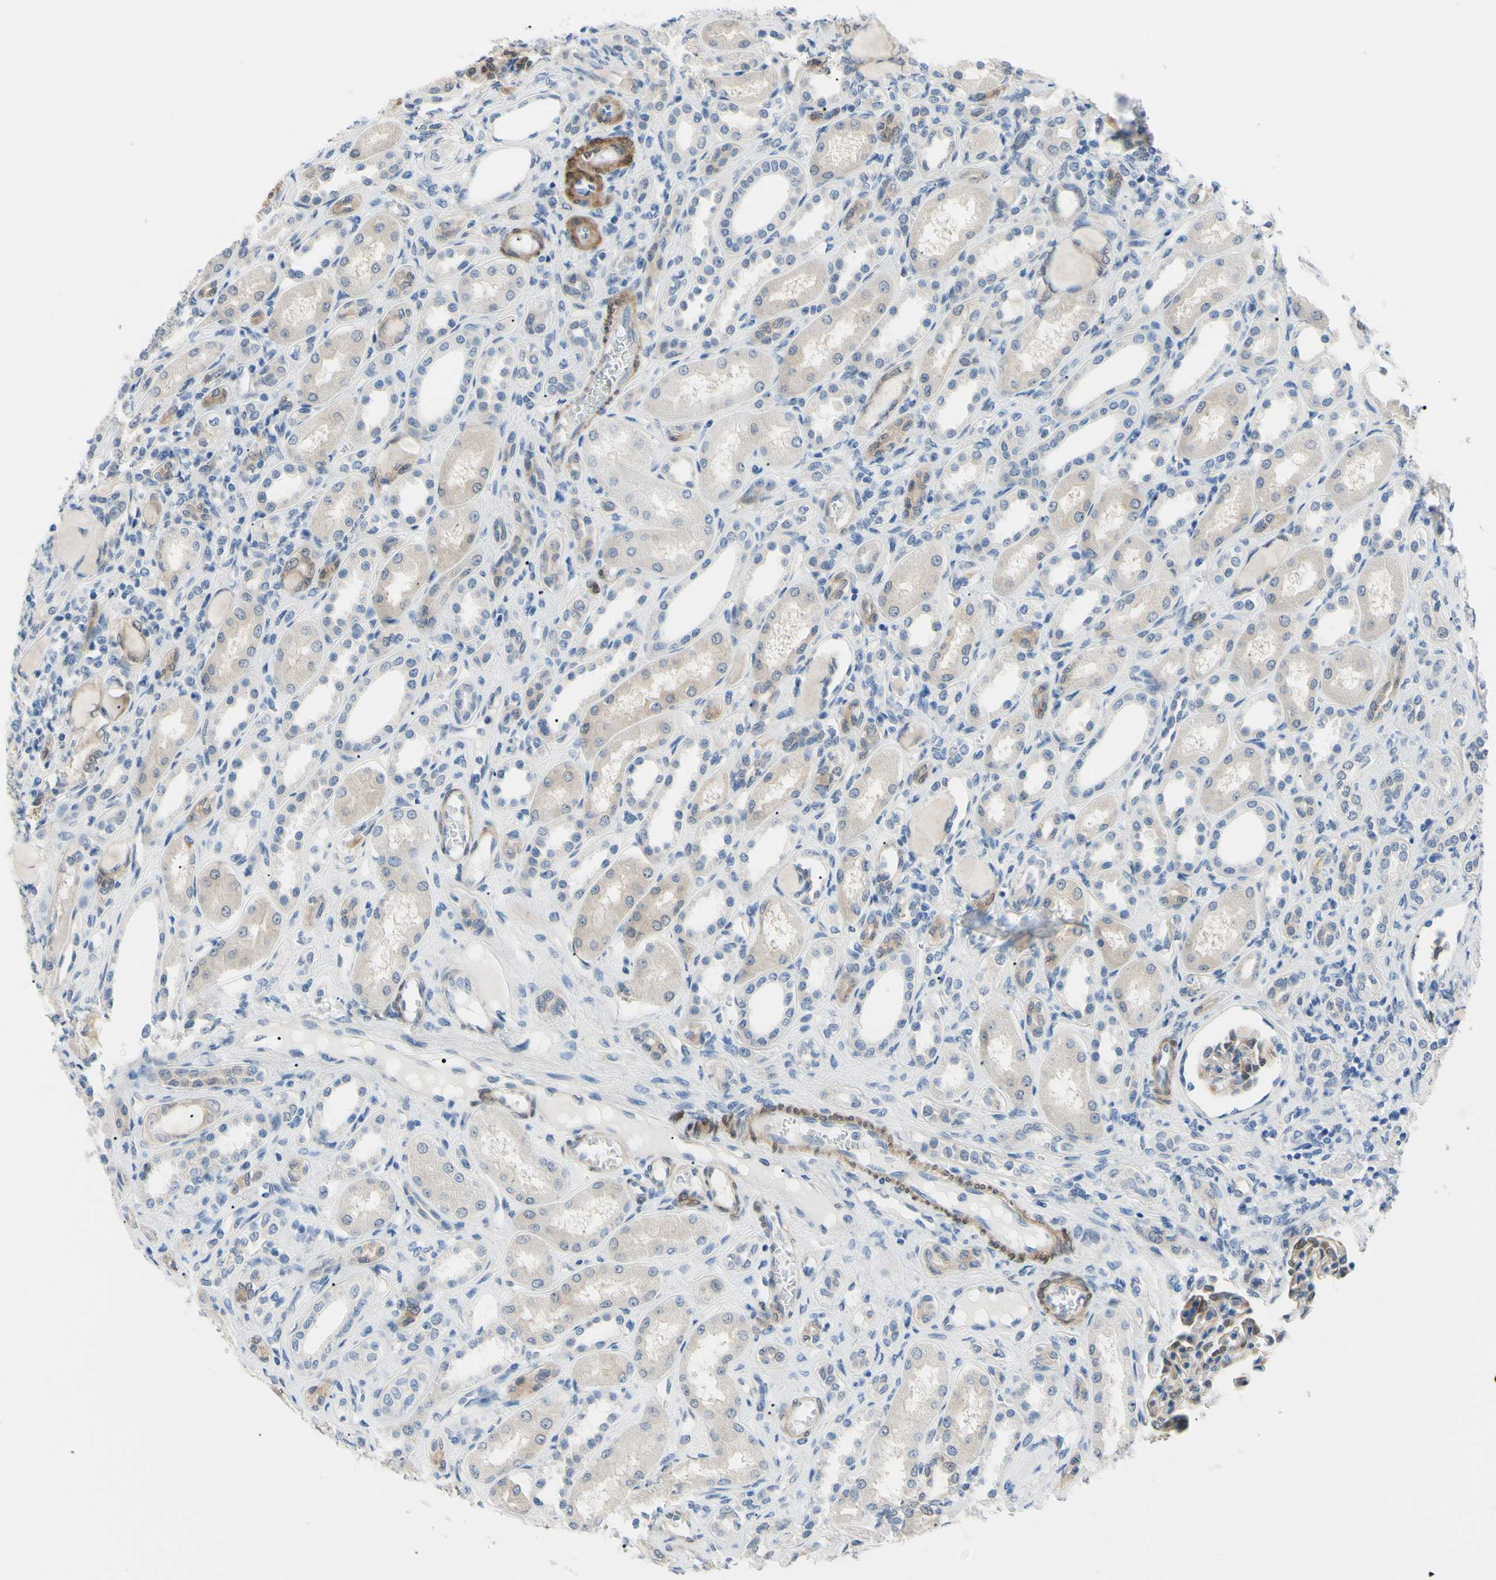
{"staining": {"intensity": "moderate", "quantity": ">75%", "location": "cytoplasmic/membranous"}, "tissue": "kidney", "cell_type": "Cells in glomeruli", "image_type": "normal", "snomed": [{"axis": "morphology", "description": "Normal tissue, NOS"}, {"axis": "topography", "description": "Kidney"}], "caption": "A micrograph of kidney stained for a protein displays moderate cytoplasmic/membranous brown staining in cells in glomeruli. Using DAB (3,3'-diaminobenzidine) (brown) and hematoxylin (blue) stains, captured at high magnification using brightfield microscopy.", "gene": "NOL3", "patient": {"sex": "male", "age": 7}}